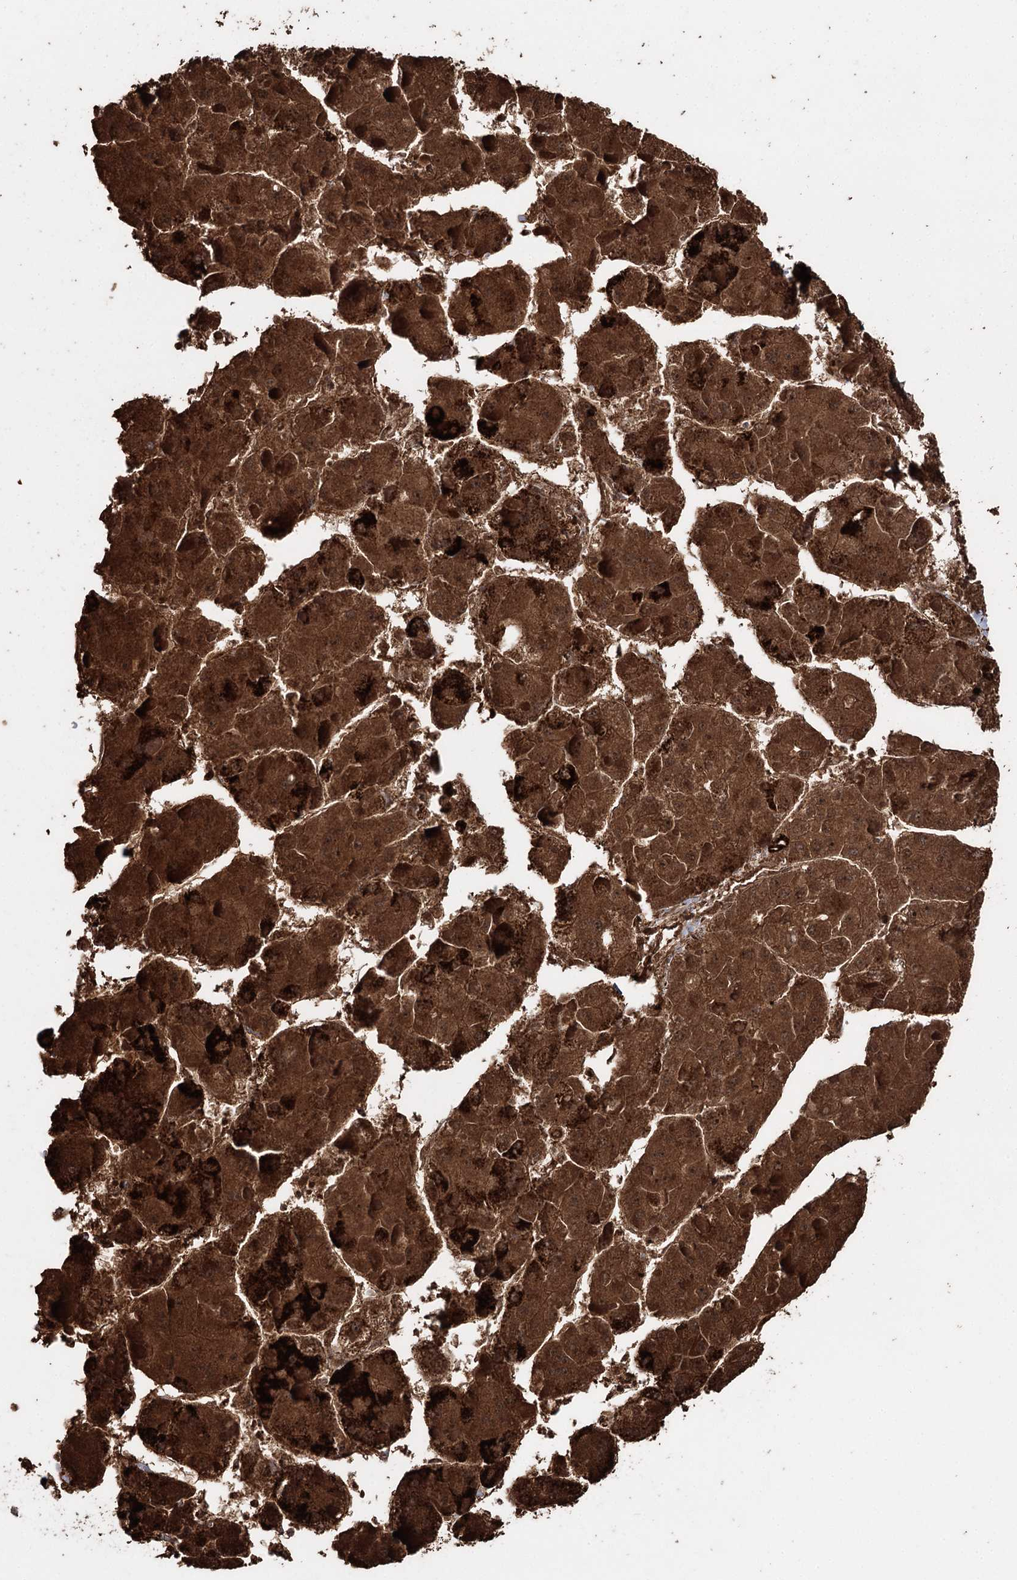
{"staining": {"intensity": "strong", "quantity": ">75%", "location": "cytoplasmic/membranous,nuclear"}, "tissue": "liver cancer", "cell_type": "Tumor cells", "image_type": "cancer", "snomed": [{"axis": "morphology", "description": "Carcinoma, Hepatocellular, NOS"}, {"axis": "topography", "description": "Liver"}], "caption": "The micrograph exhibits staining of hepatocellular carcinoma (liver), revealing strong cytoplasmic/membranous and nuclear protein positivity (brown color) within tumor cells. (Stains: DAB in brown, nuclei in blue, Microscopy: brightfield microscopy at high magnification).", "gene": "SLF2", "patient": {"sex": "female", "age": 73}}